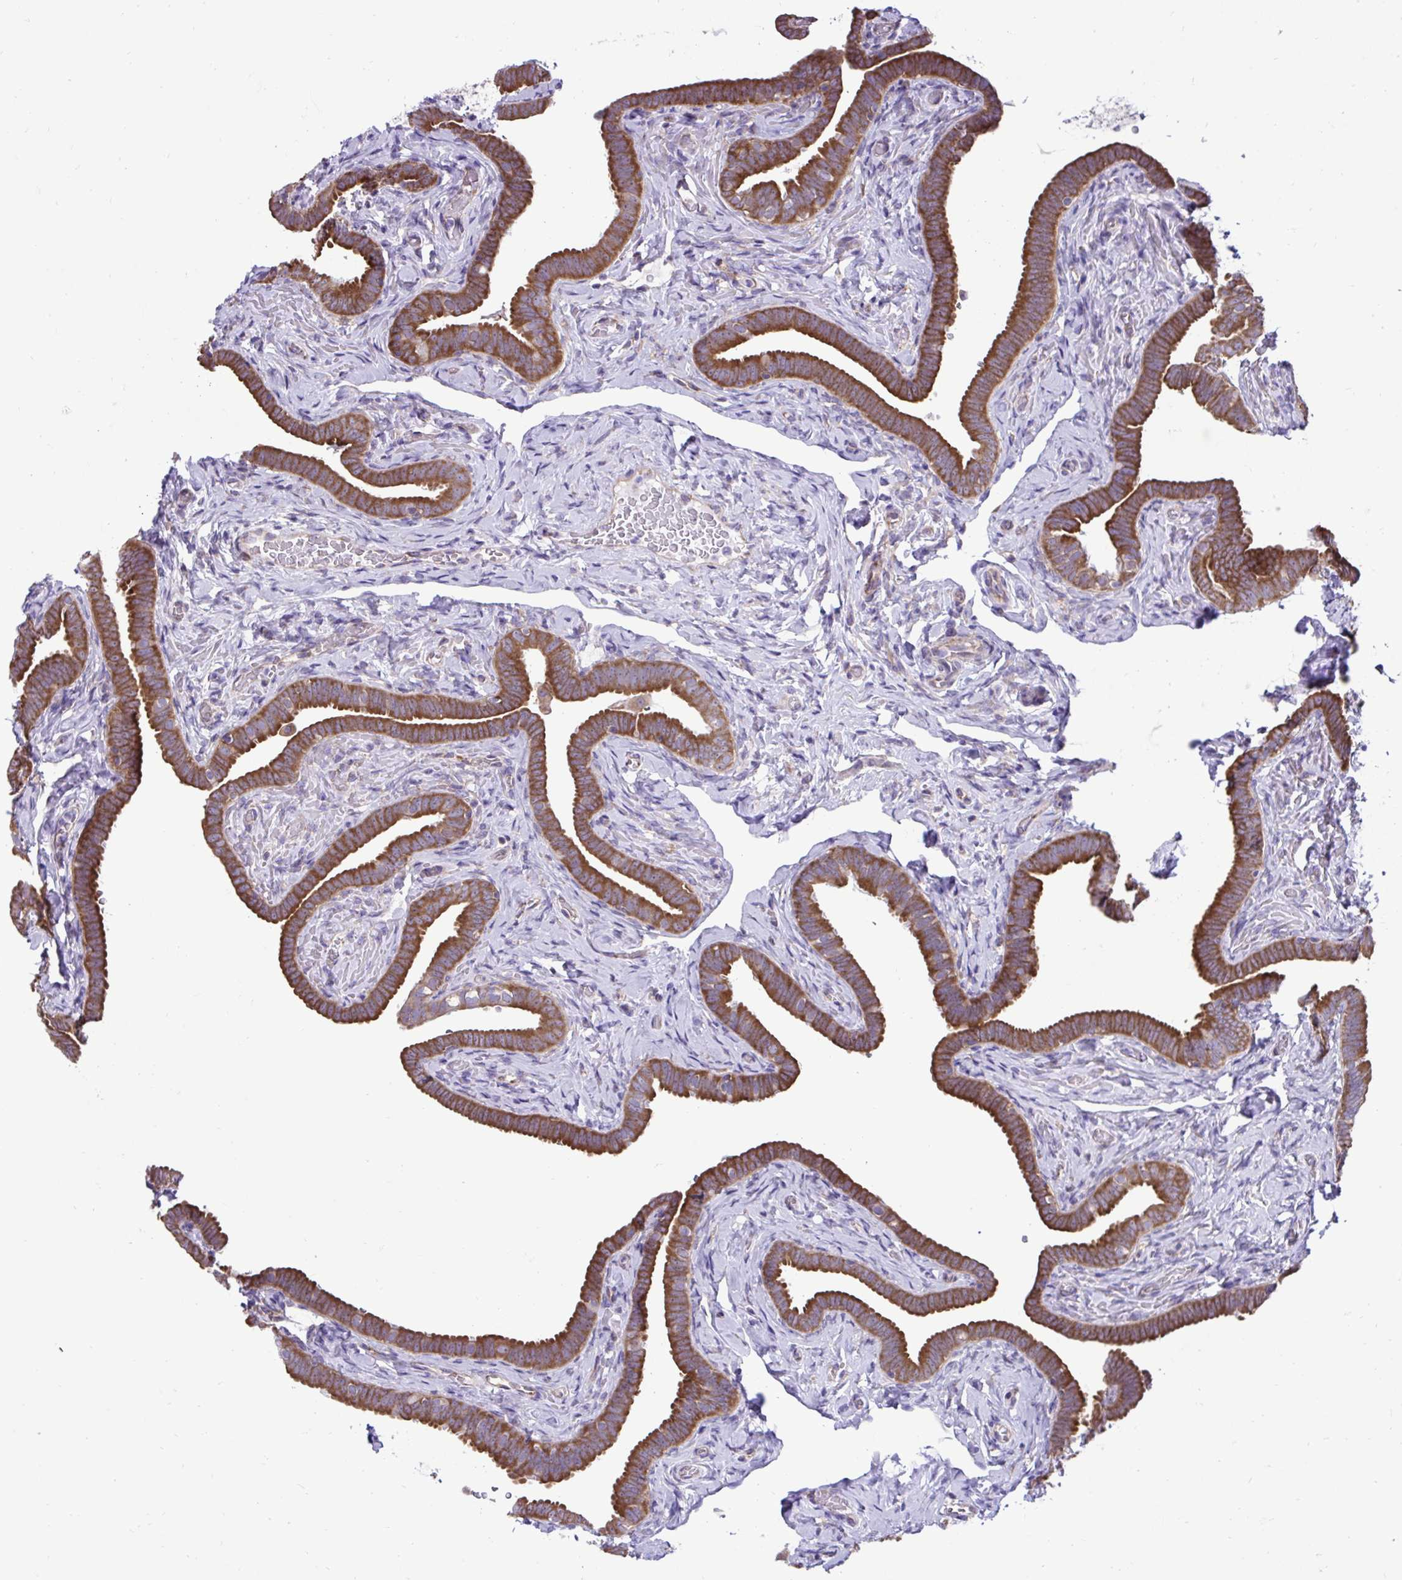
{"staining": {"intensity": "strong", "quantity": ">75%", "location": "cytoplasmic/membranous"}, "tissue": "fallopian tube", "cell_type": "Glandular cells", "image_type": "normal", "snomed": [{"axis": "morphology", "description": "Normal tissue, NOS"}, {"axis": "topography", "description": "Fallopian tube"}], "caption": "This photomicrograph exhibits immunohistochemistry (IHC) staining of unremarkable human fallopian tube, with high strong cytoplasmic/membranous staining in about >75% of glandular cells.", "gene": "RPL7", "patient": {"sex": "female", "age": 69}}